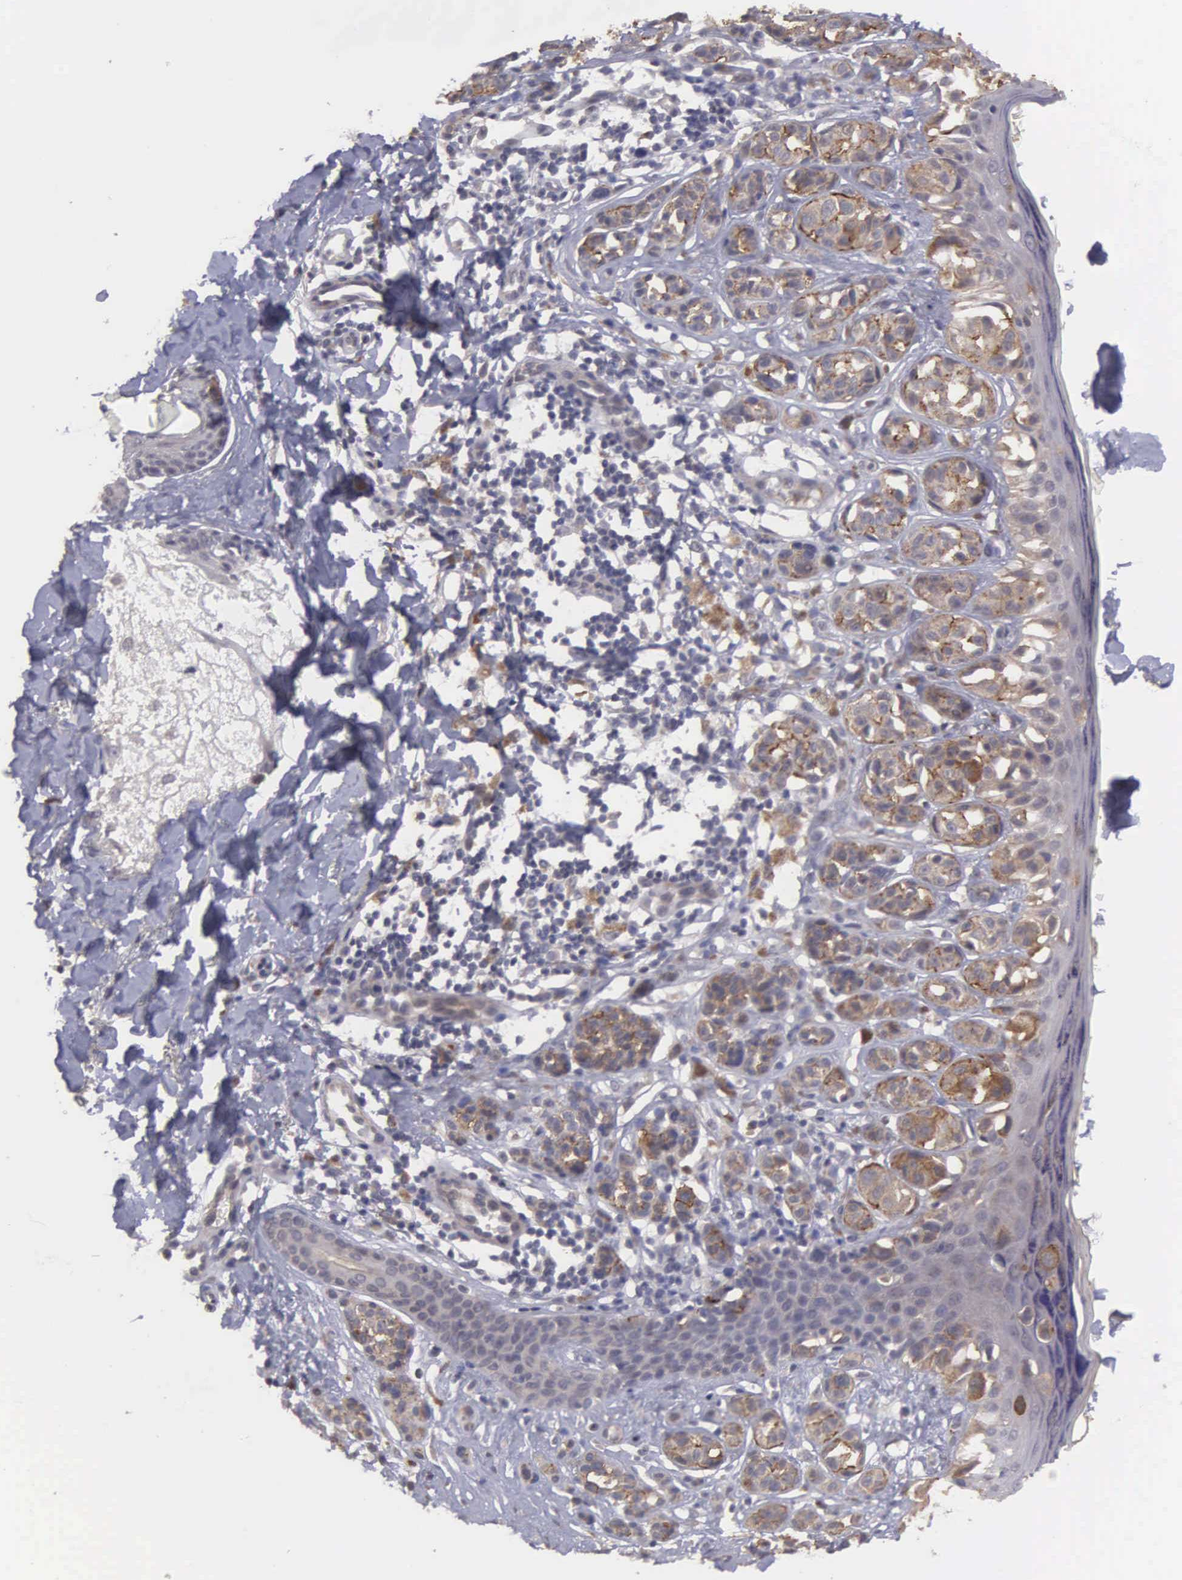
{"staining": {"intensity": "moderate", "quantity": ">75%", "location": "cytoplasmic/membranous"}, "tissue": "melanoma", "cell_type": "Tumor cells", "image_type": "cancer", "snomed": [{"axis": "morphology", "description": "Malignant melanoma, NOS"}, {"axis": "topography", "description": "Skin"}], "caption": "This image demonstrates immunohistochemistry (IHC) staining of malignant melanoma, with medium moderate cytoplasmic/membranous staining in approximately >75% of tumor cells.", "gene": "RTL10", "patient": {"sex": "male", "age": 40}}